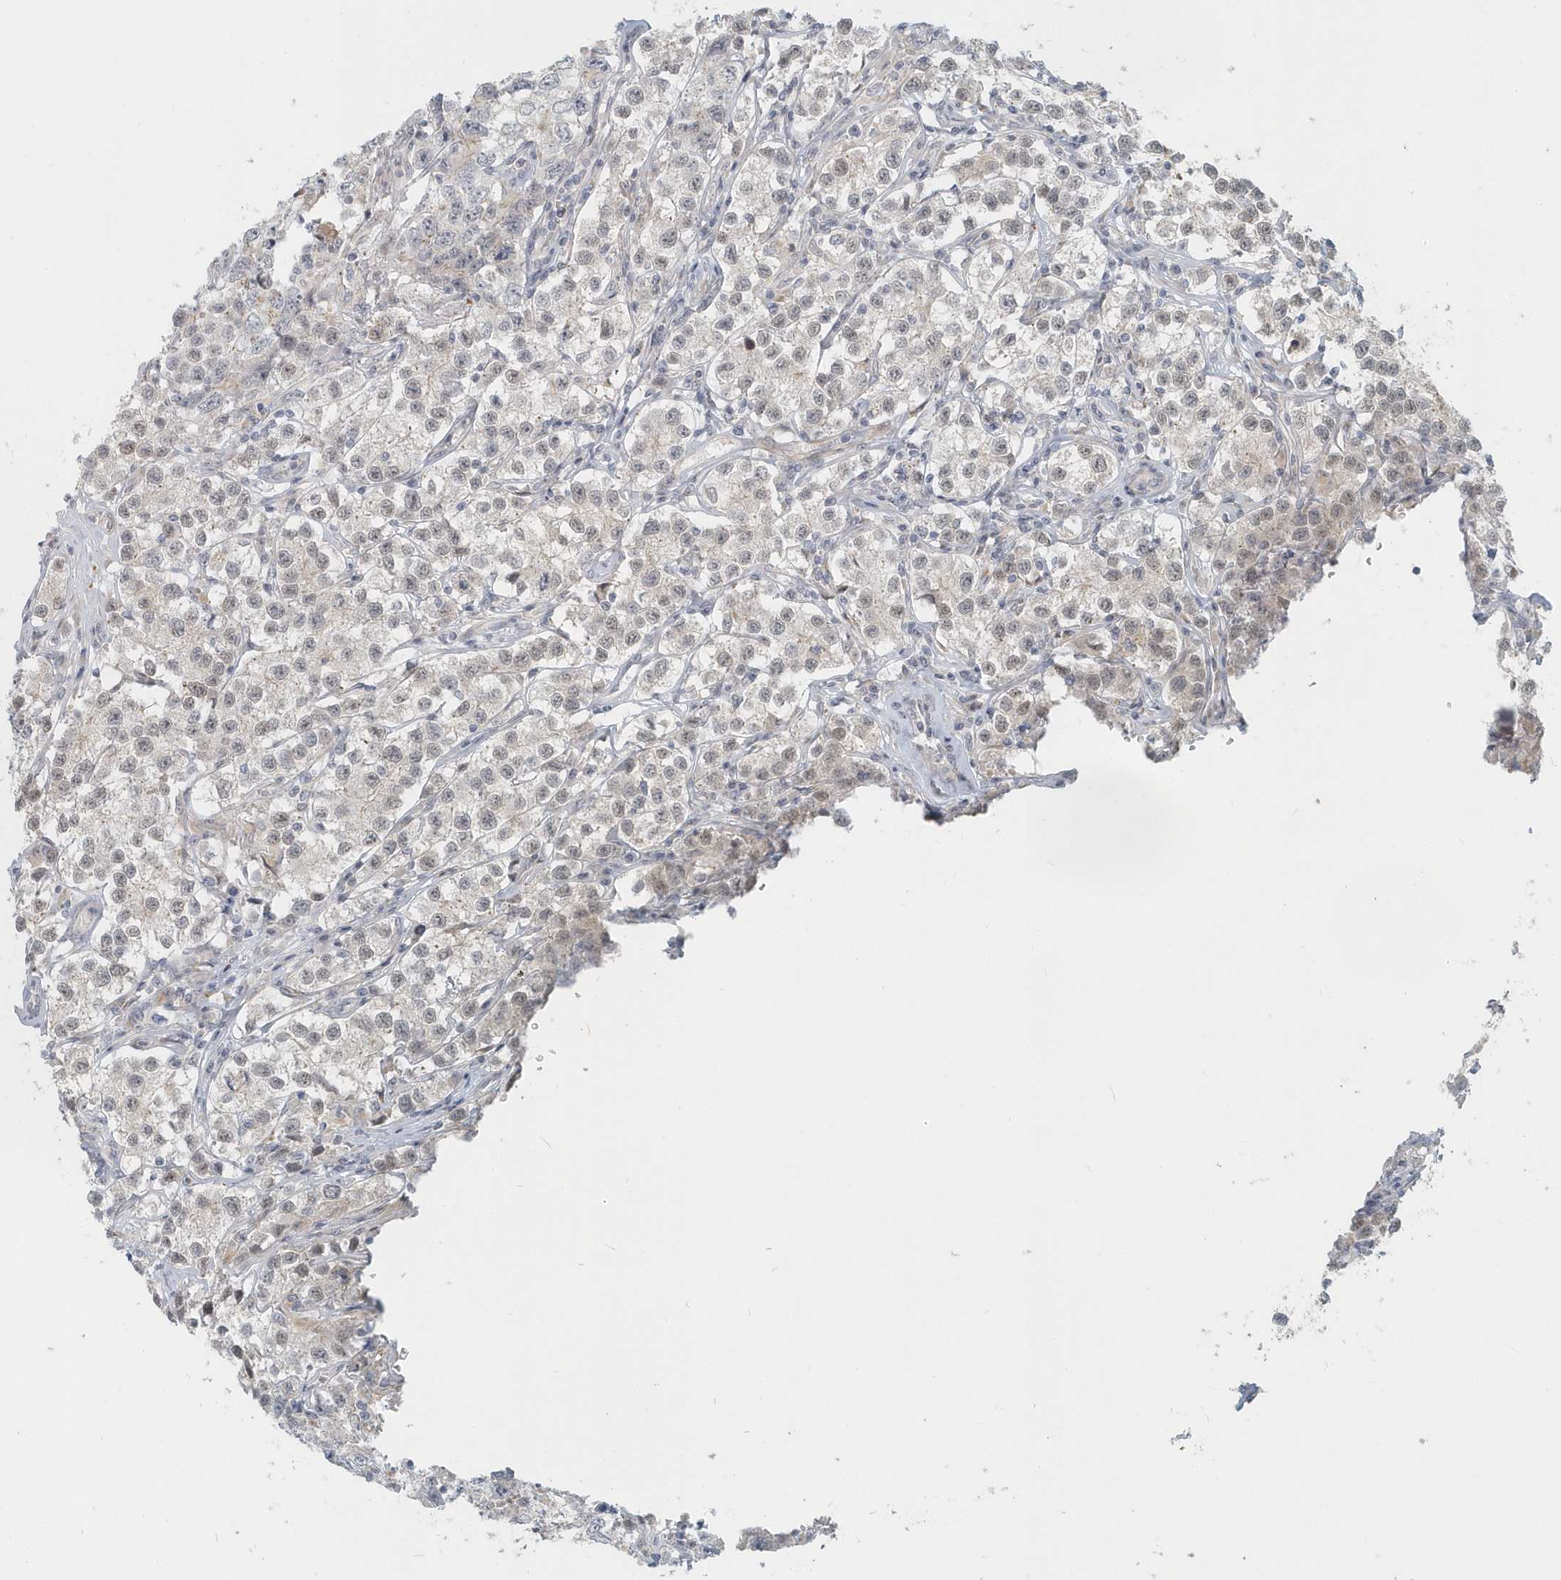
{"staining": {"intensity": "weak", "quantity": "<25%", "location": "nuclear"}, "tissue": "testis cancer", "cell_type": "Tumor cells", "image_type": "cancer", "snomed": [{"axis": "morphology", "description": "Seminoma, NOS"}, {"axis": "morphology", "description": "Carcinoma, Embryonal, NOS"}, {"axis": "topography", "description": "Testis"}], "caption": "Immunohistochemistry photomicrograph of neoplastic tissue: human testis seminoma stained with DAB exhibits no significant protein positivity in tumor cells.", "gene": "NAPB", "patient": {"sex": "male", "age": 43}}